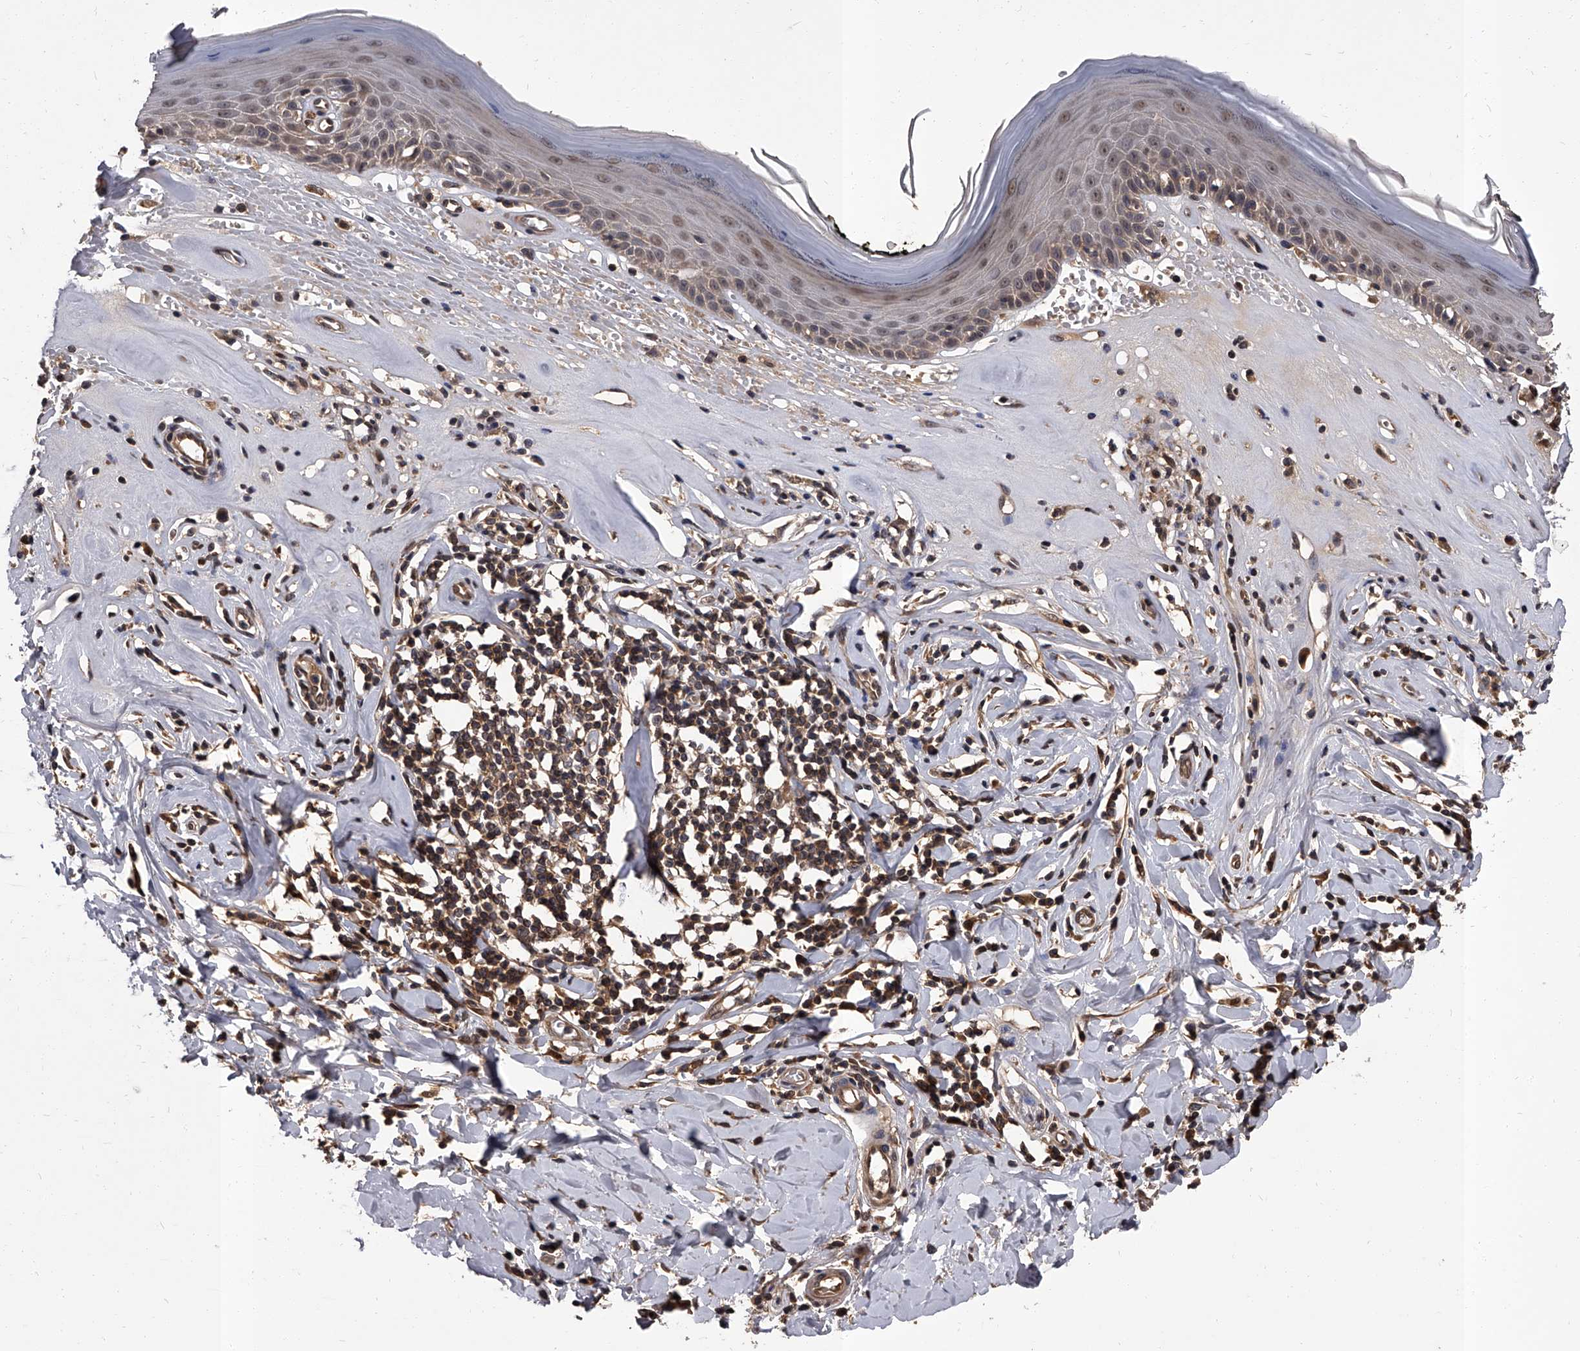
{"staining": {"intensity": "moderate", "quantity": ">75%", "location": "cytoplasmic/membranous,nuclear"}, "tissue": "skin", "cell_type": "Epidermal cells", "image_type": "normal", "snomed": [{"axis": "morphology", "description": "Normal tissue, NOS"}, {"axis": "morphology", "description": "Inflammation, NOS"}, {"axis": "topography", "description": "Vulva"}], "caption": "Skin stained with DAB immunohistochemistry displays medium levels of moderate cytoplasmic/membranous,nuclear expression in about >75% of epidermal cells. Nuclei are stained in blue.", "gene": "SLC18B1", "patient": {"sex": "female", "age": 84}}